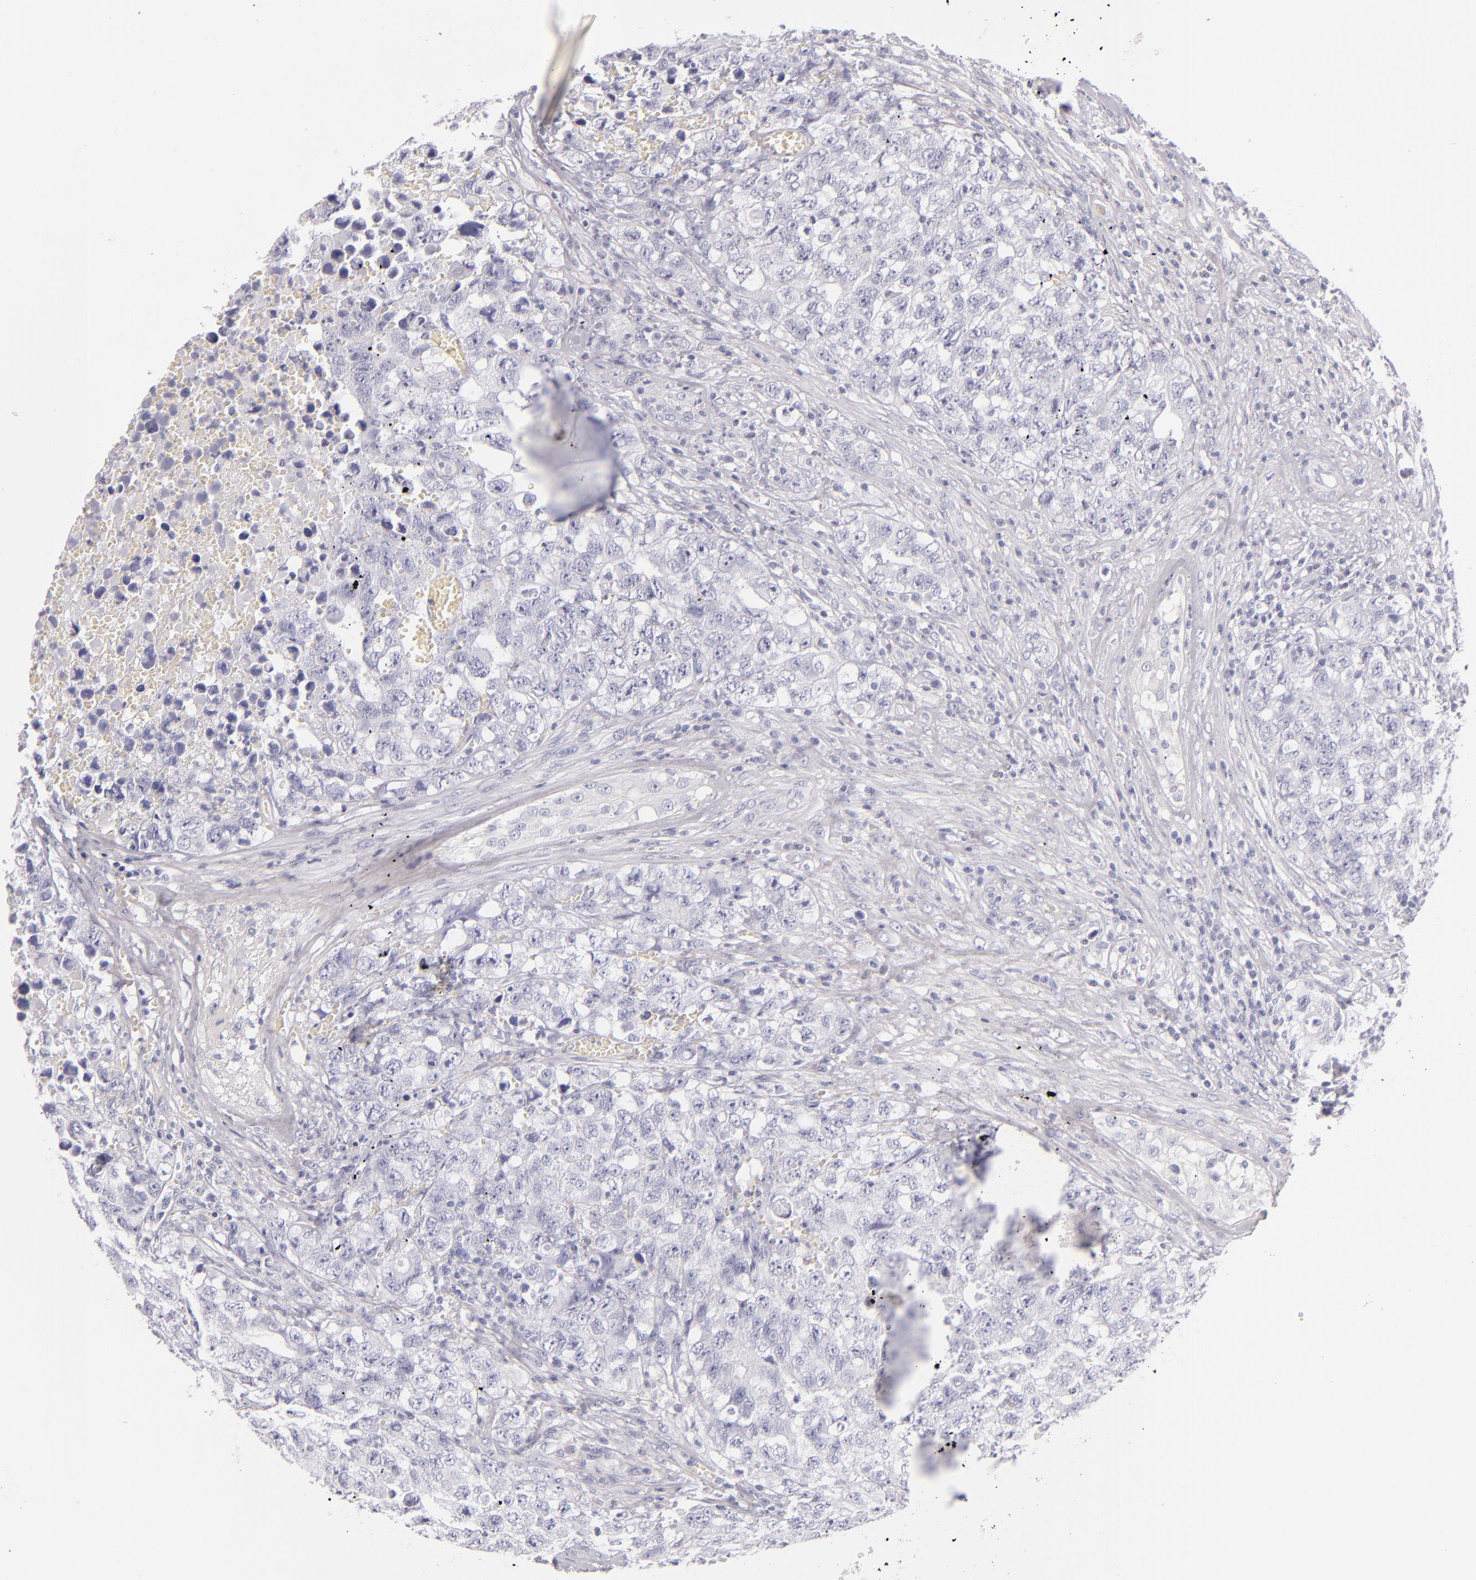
{"staining": {"intensity": "negative", "quantity": "none", "location": "none"}, "tissue": "testis cancer", "cell_type": "Tumor cells", "image_type": "cancer", "snomed": [{"axis": "morphology", "description": "Carcinoma, Embryonal, NOS"}, {"axis": "topography", "description": "Testis"}], "caption": "The immunohistochemistry (IHC) photomicrograph has no significant positivity in tumor cells of embryonal carcinoma (testis) tissue. (DAB IHC, high magnification).", "gene": "FABP1", "patient": {"sex": "male", "age": 31}}